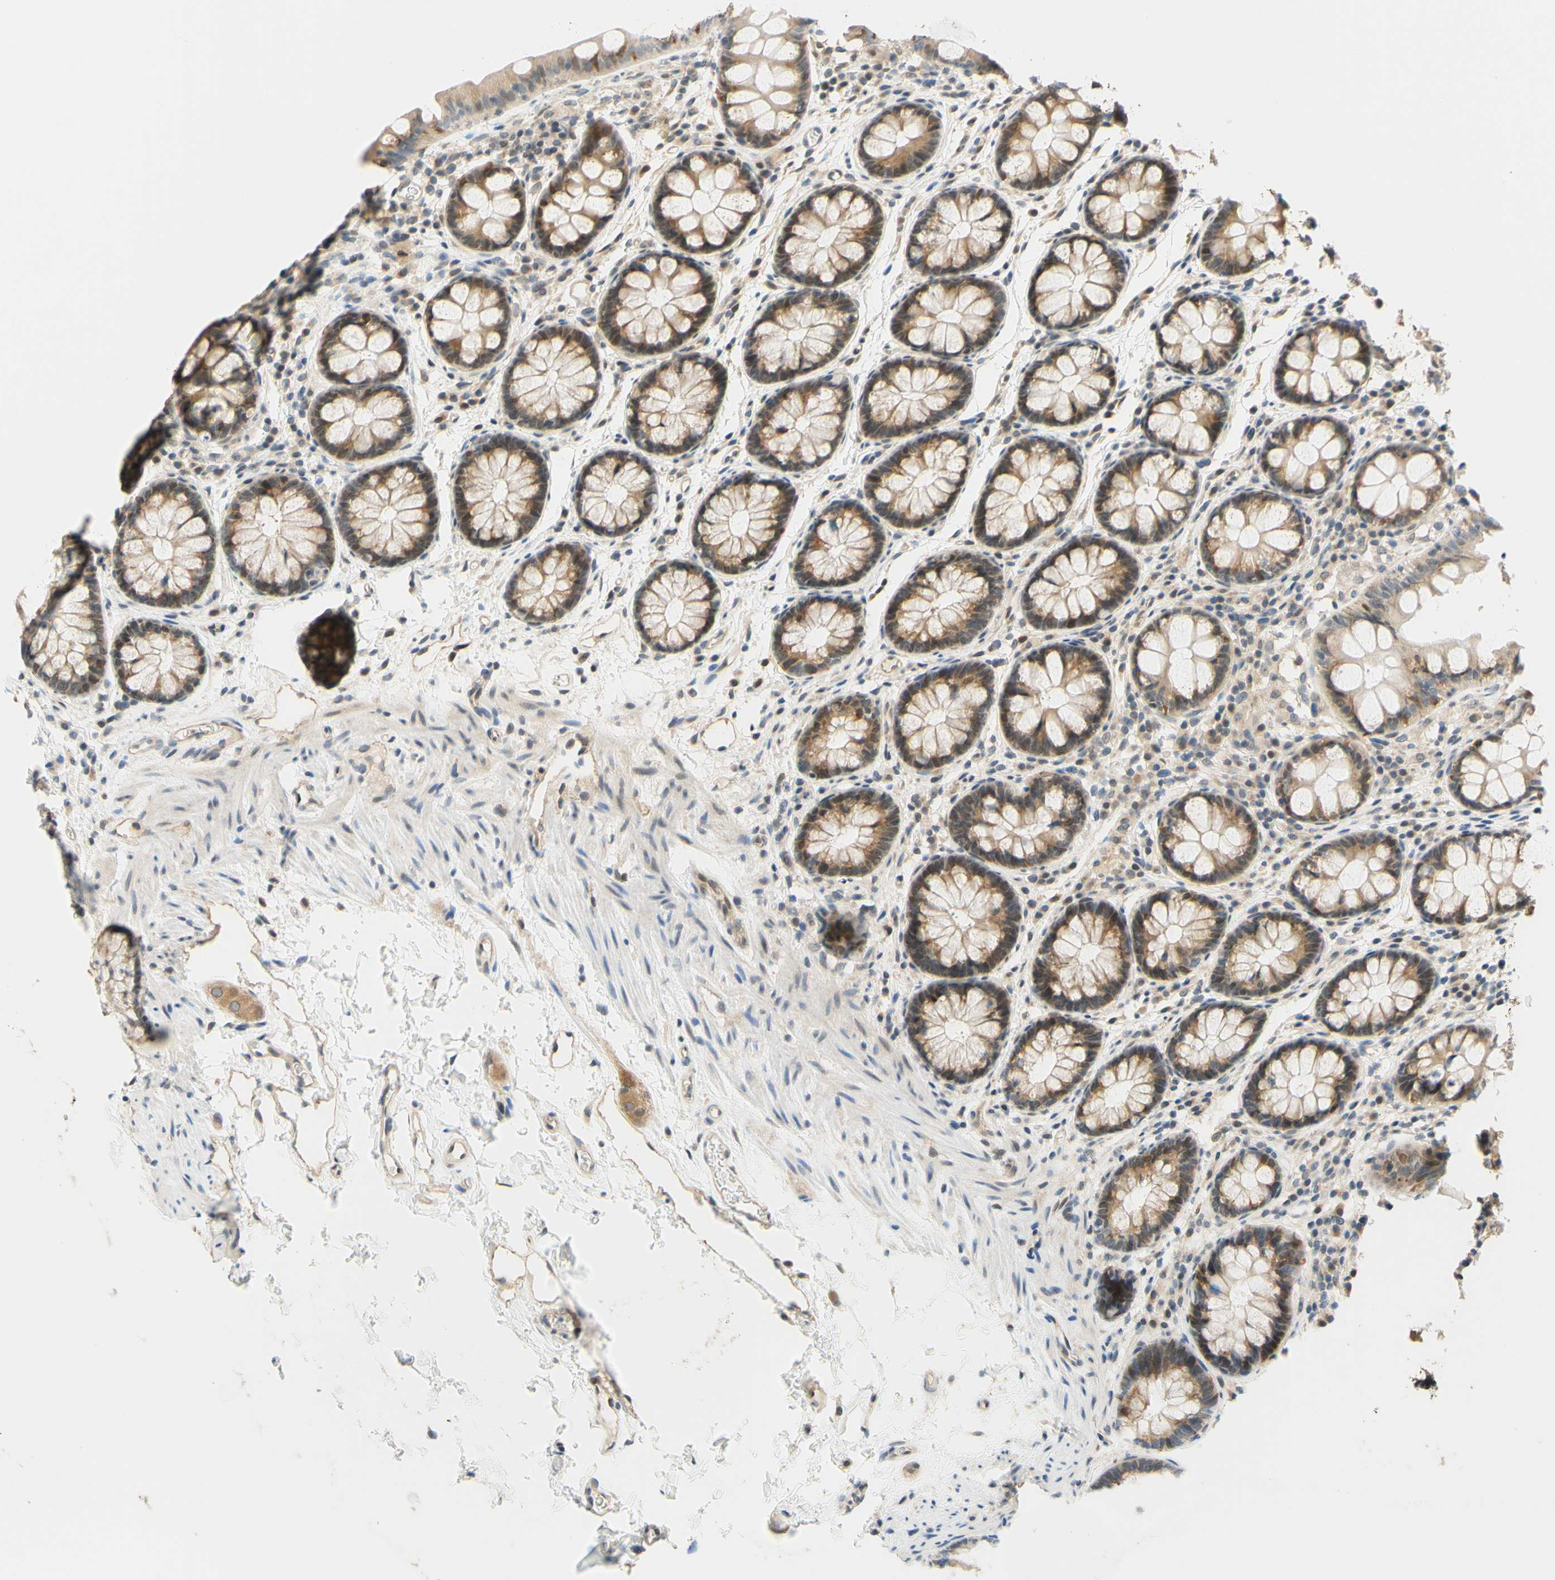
{"staining": {"intensity": "moderate", "quantity": ">75%", "location": "cytoplasmic/membranous"}, "tissue": "colon", "cell_type": "Endothelial cells", "image_type": "normal", "snomed": [{"axis": "morphology", "description": "Normal tissue, NOS"}, {"axis": "topography", "description": "Colon"}], "caption": "A medium amount of moderate cytoplasmic/membranous positivity is present in about >75% of endothelial cells in unremarkable colon. (DAB (3,3'-diaminobenzidine) = brown stain, brightfield microscopy at high magnification).", "gene": "C2CD2L", "patient": {"sex": "female", "age": 80}}